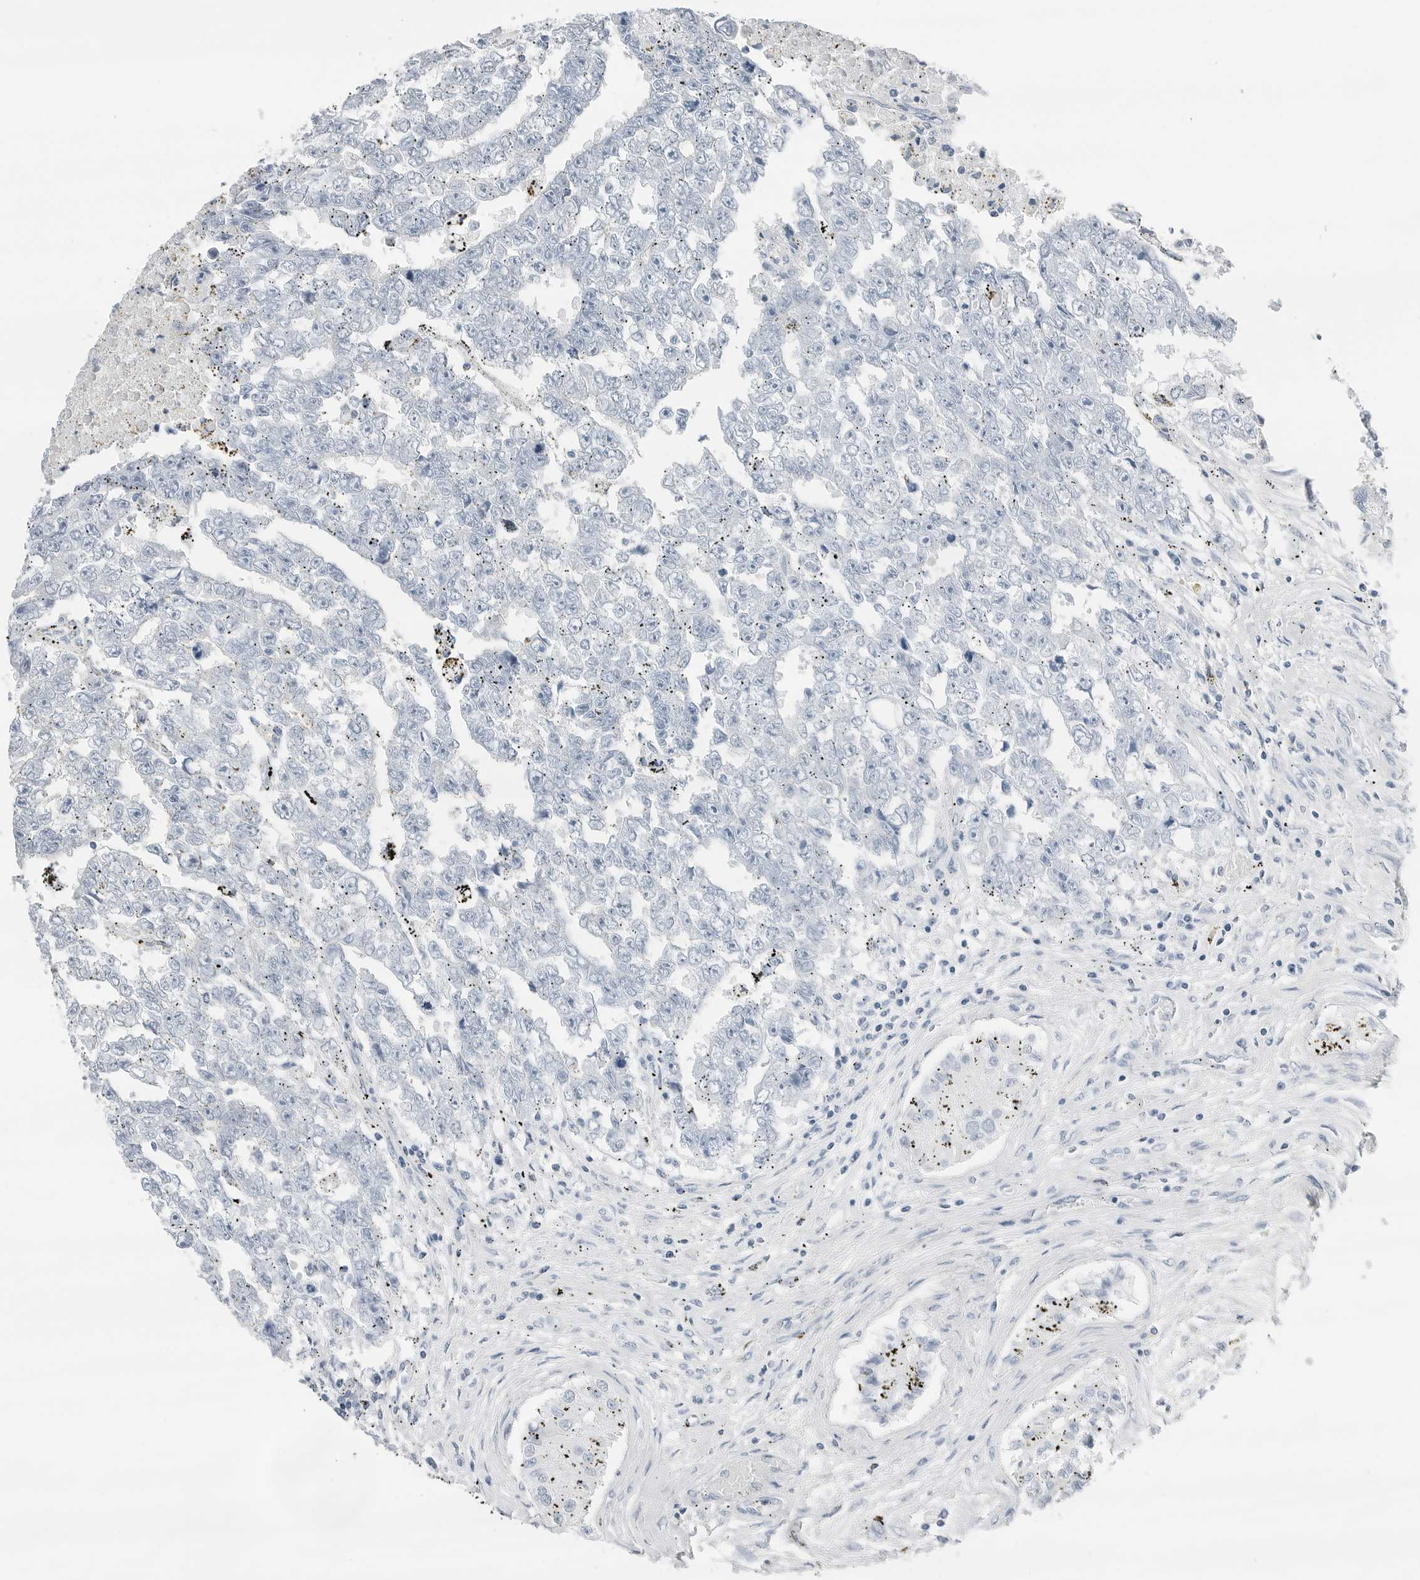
{"staining": {"intensity": "negative", "quantity": "none", "location": "none"}, "tissue": "testis cancer", "cell_type": "Tumor cells", "image_type": "cancer", "snomed": [{"axis": "morphology", "description": "Carcinoma, Embryonal, NOS"}, {"axis": "topography", "description": "Testis"}], "caption": "Tumor cells are negative for protein expression in human testis cancer (embryonal carcinoma).", "gene": "SLPI", "patient": {"sex": "male", "age": 25}}